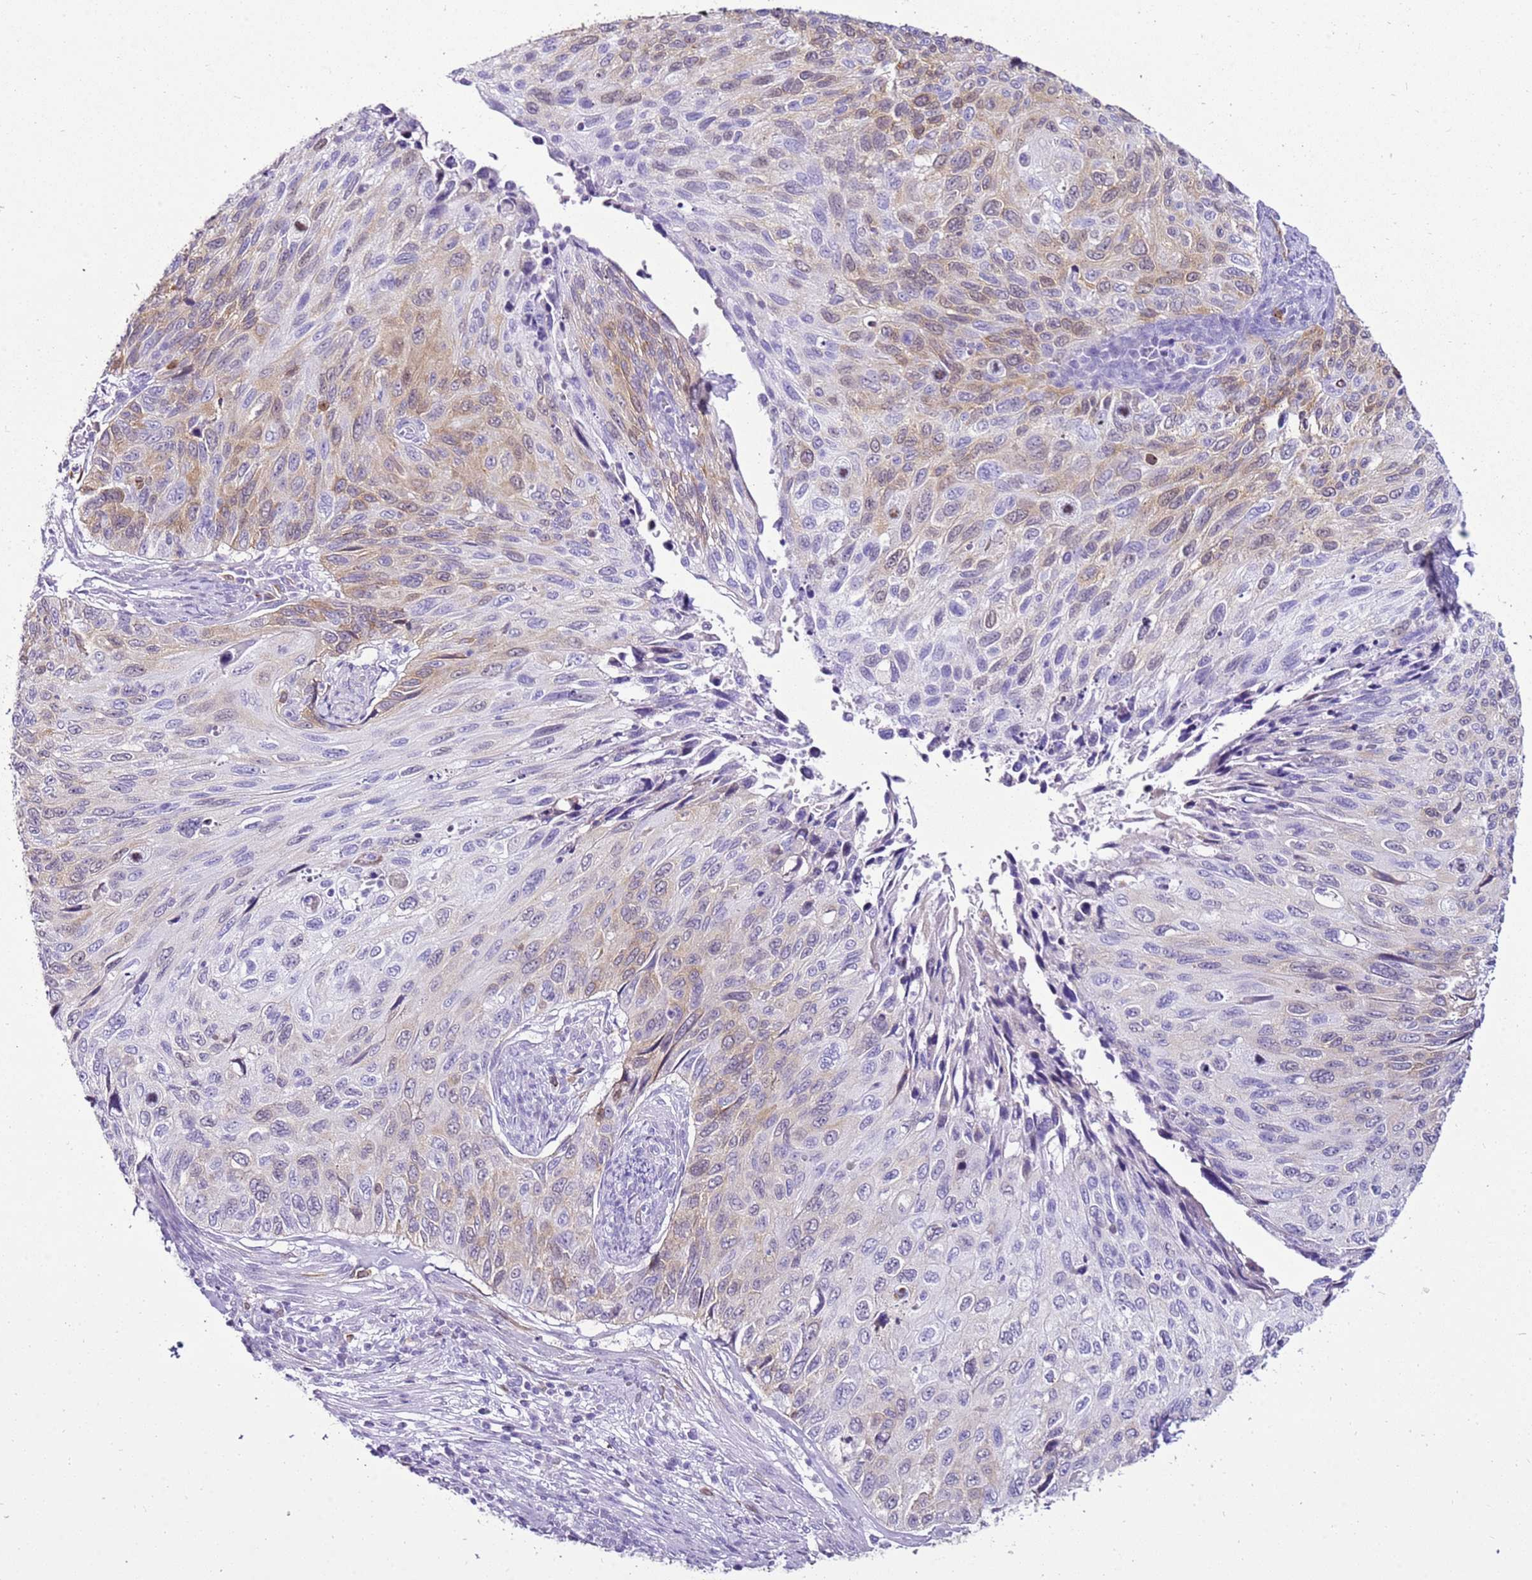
{"staining": {"intensity": "weak", "quantity": "25%-75%", "location": "cytoplasmic/membranous,nuclear"}, "tissue": "cervical cancer", "cell_type": "Tumor cells", "image_type": "cancer", "snomed": [{"axis": "morphology", "description": "Squamous cell carcinoma, NOS"}, {"axis": "topography", "description": "Cervix"}], "caption": "High-power microscopy captured an IHC micrograph of cervical cancer, revealing weak cytoplasmic/membranous and nuclear positivity in about 25%-75% of tumor cells.", "gene": "SPC25", "patient": {"sex": "female", "age": 70}}